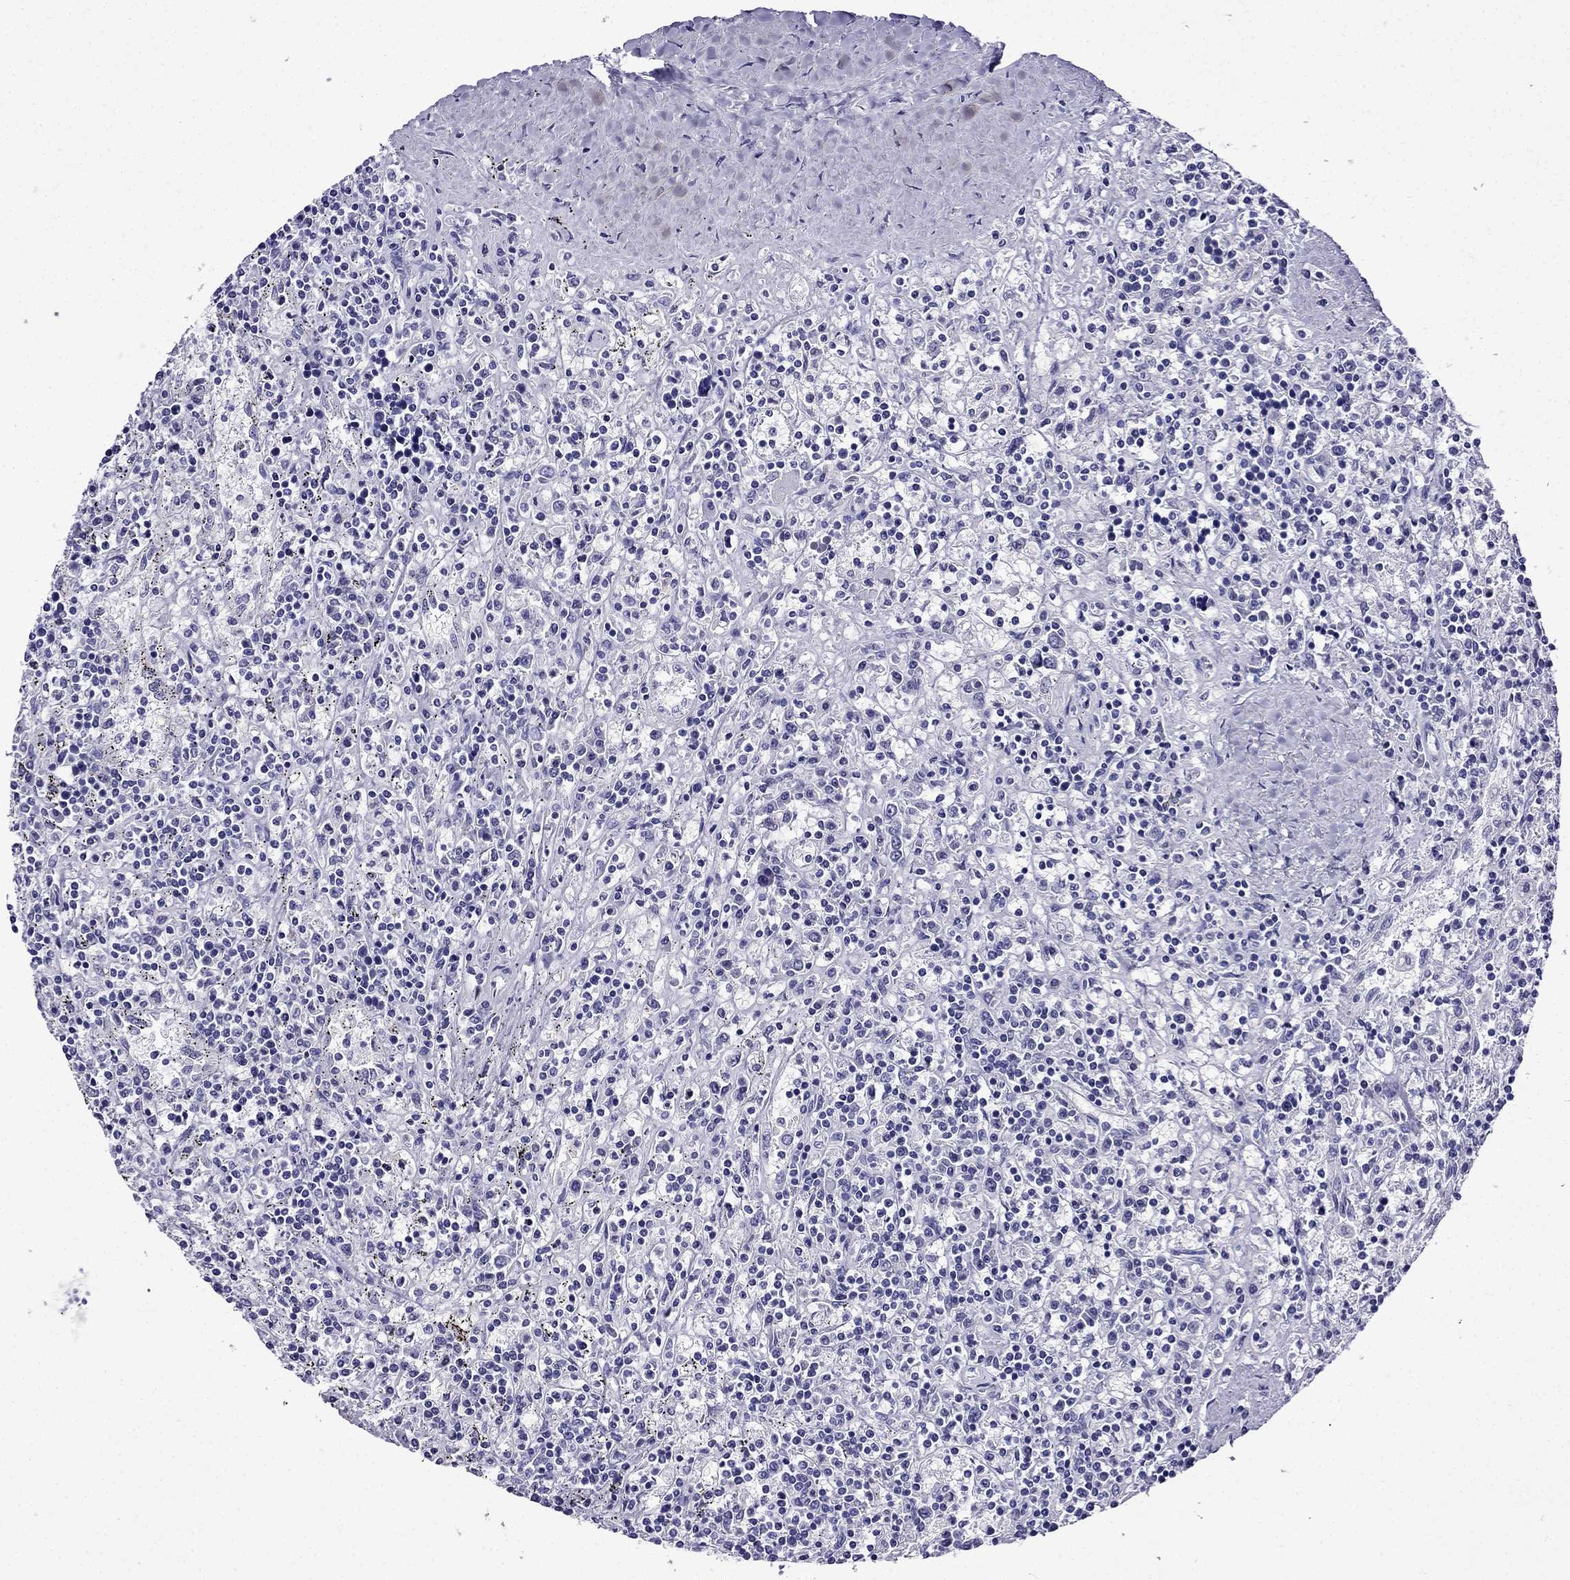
{"staining": {"intensity": "negative", "quantity": "none", "location": "none"}, "tissue": "lymphoma", "cell_type": "Tumor cells", "image_type": "cancer", "snomed": [{"axis": "morphology", "description": "Malignant lymphoma, non-Hodgkin's type, Low grade"}, {"axis": "topography", "description": "Spleen"}], "caption": "Tumor cells are negative for protein expression in human malignant lymphoma, non-Hodgkin's type (low-grade).", "gene": "ERC2", "patient": {"sex": "male", "age": 62}}